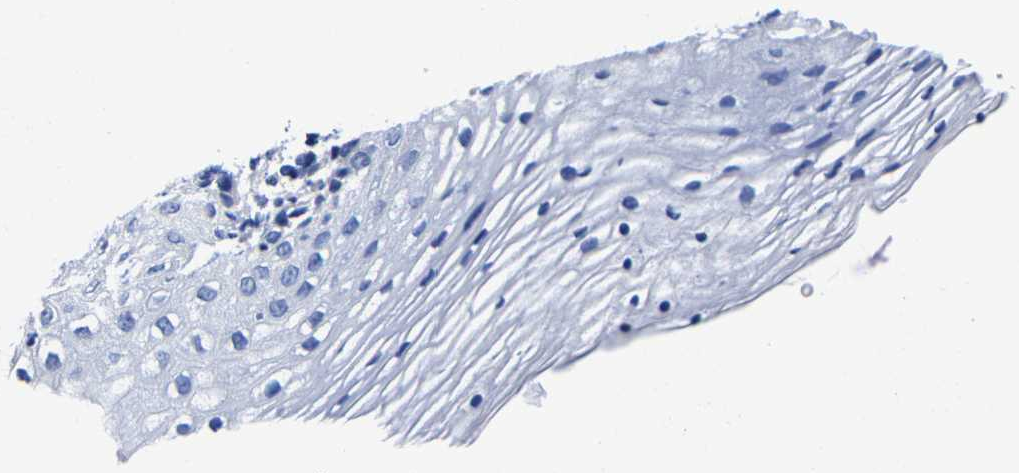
{"staining": {"intensity": "negative", "quantity": "none", "location": "none"}, "tissue": "vagina", "cell_type": "Squamous epithelial cells", "image_type": "normal", "snomed": [{"axis": "morphology", "description": "Normal tissue, NOS"}, {"axis": "topography", "description": "Vagina"}], "caption": "Unremarkable vagina was stained to show a protein in brown. There is no significant positivity in squamous epithelial cells. The staining was performed using DAB (3,3'-diaminobenzidine) to visualize the protein expression in brown, while the nuclei were stained in blue with hematoxylin (Magnification: 20x).", "gene": "CPA2", "patient": {"sex": "female", "age": 32}}